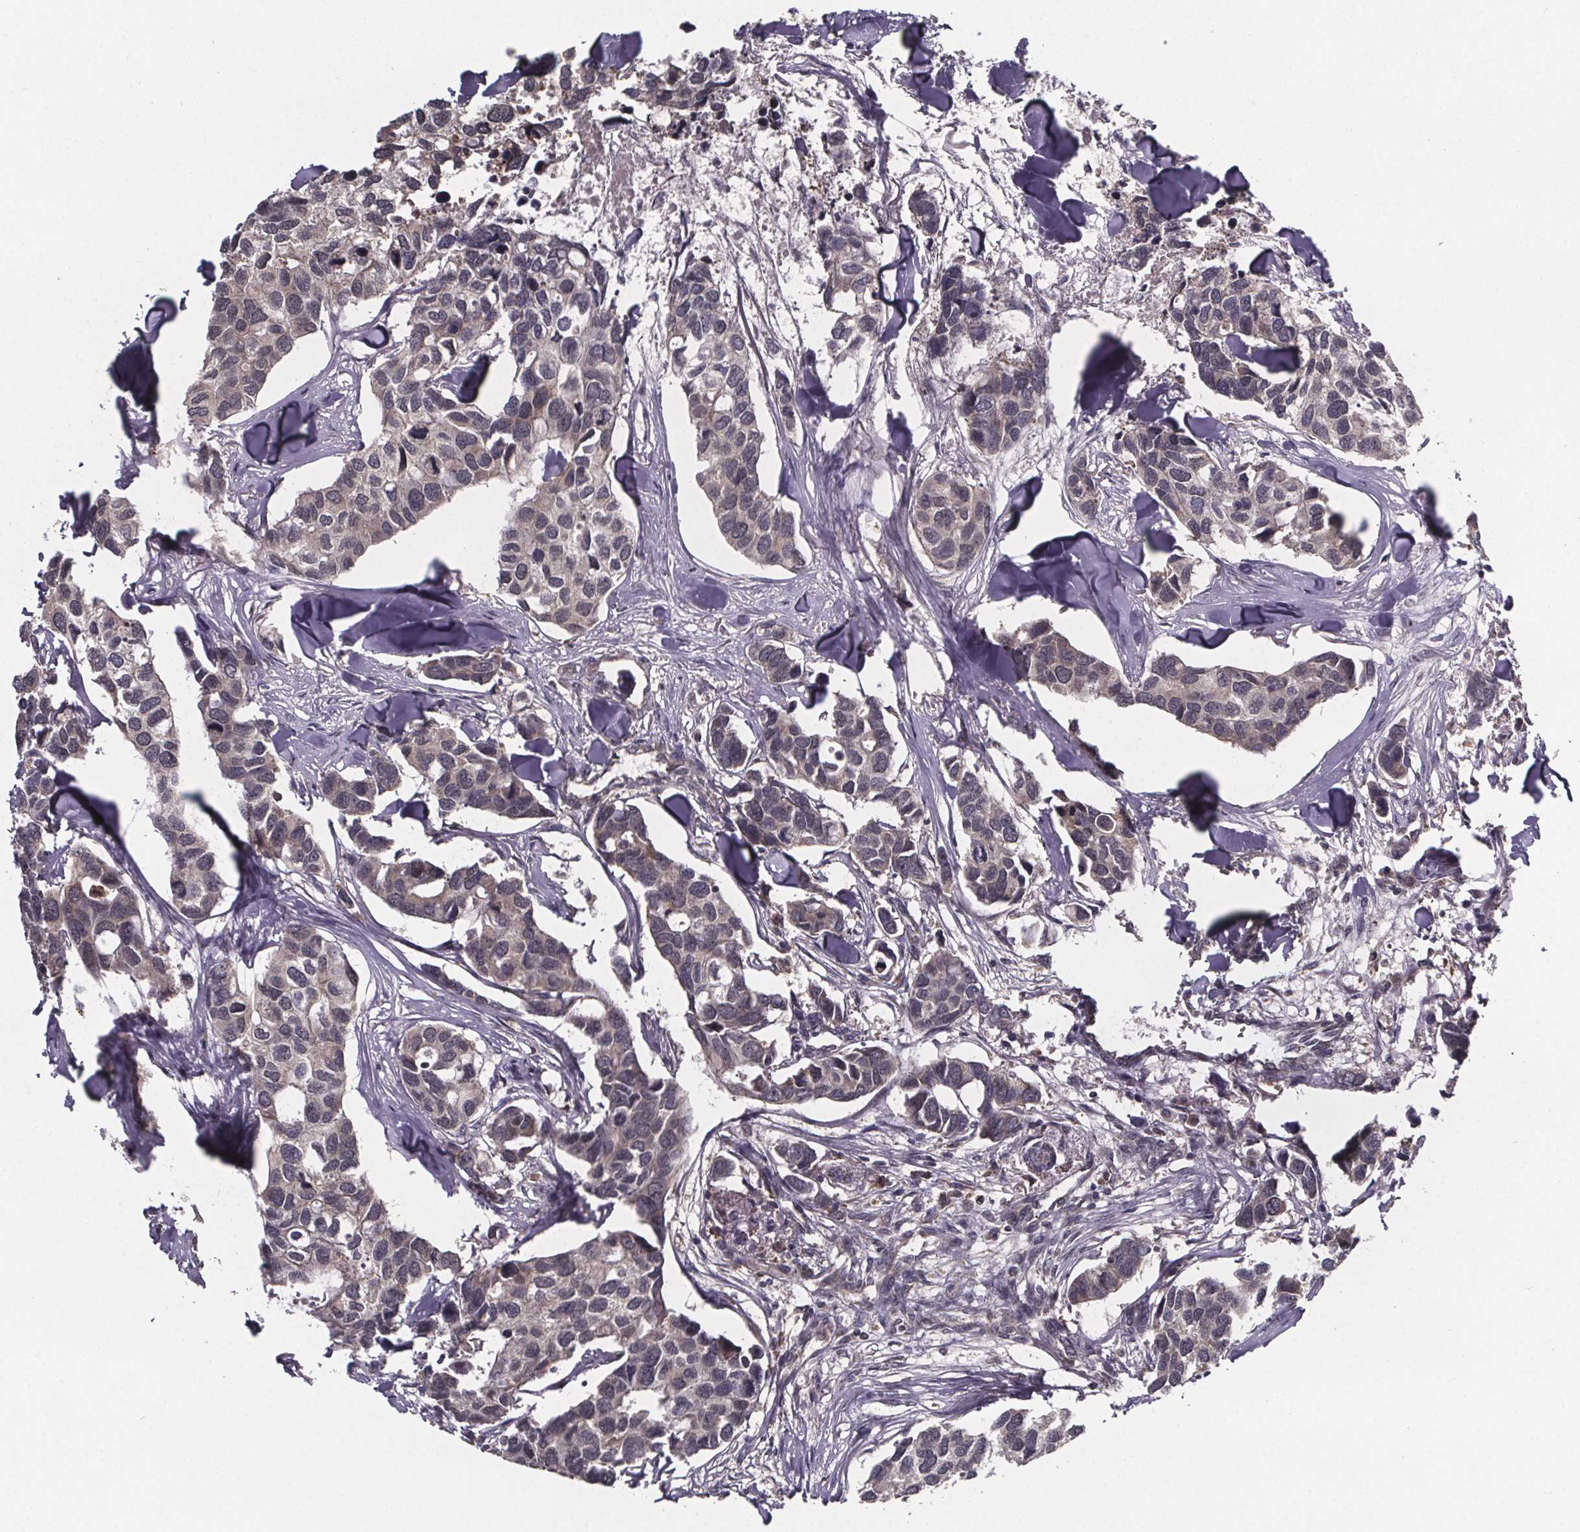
{"staining": {"intensity": "weak", "quantity": ">75%", "location": "cytoplasmic/membranous"}, "tissue": "breast cancer", "cell_type": "Tumor cells", "image_type": "cancer", "snomed": [{"axis": "morphology", "description": "Duct carcinoma"}, {"axis": "topography", "description": "Breast"}], "caption": "Immunohistochemistry (DAB) staining of human breast cancer (invasive ductal carcinoma) shows weak cytoplasmic/membranous protein staining in approximately >75% of tumor cells.", "gene": "SAT1", "patient": {"sex": "female", "age": 83}}